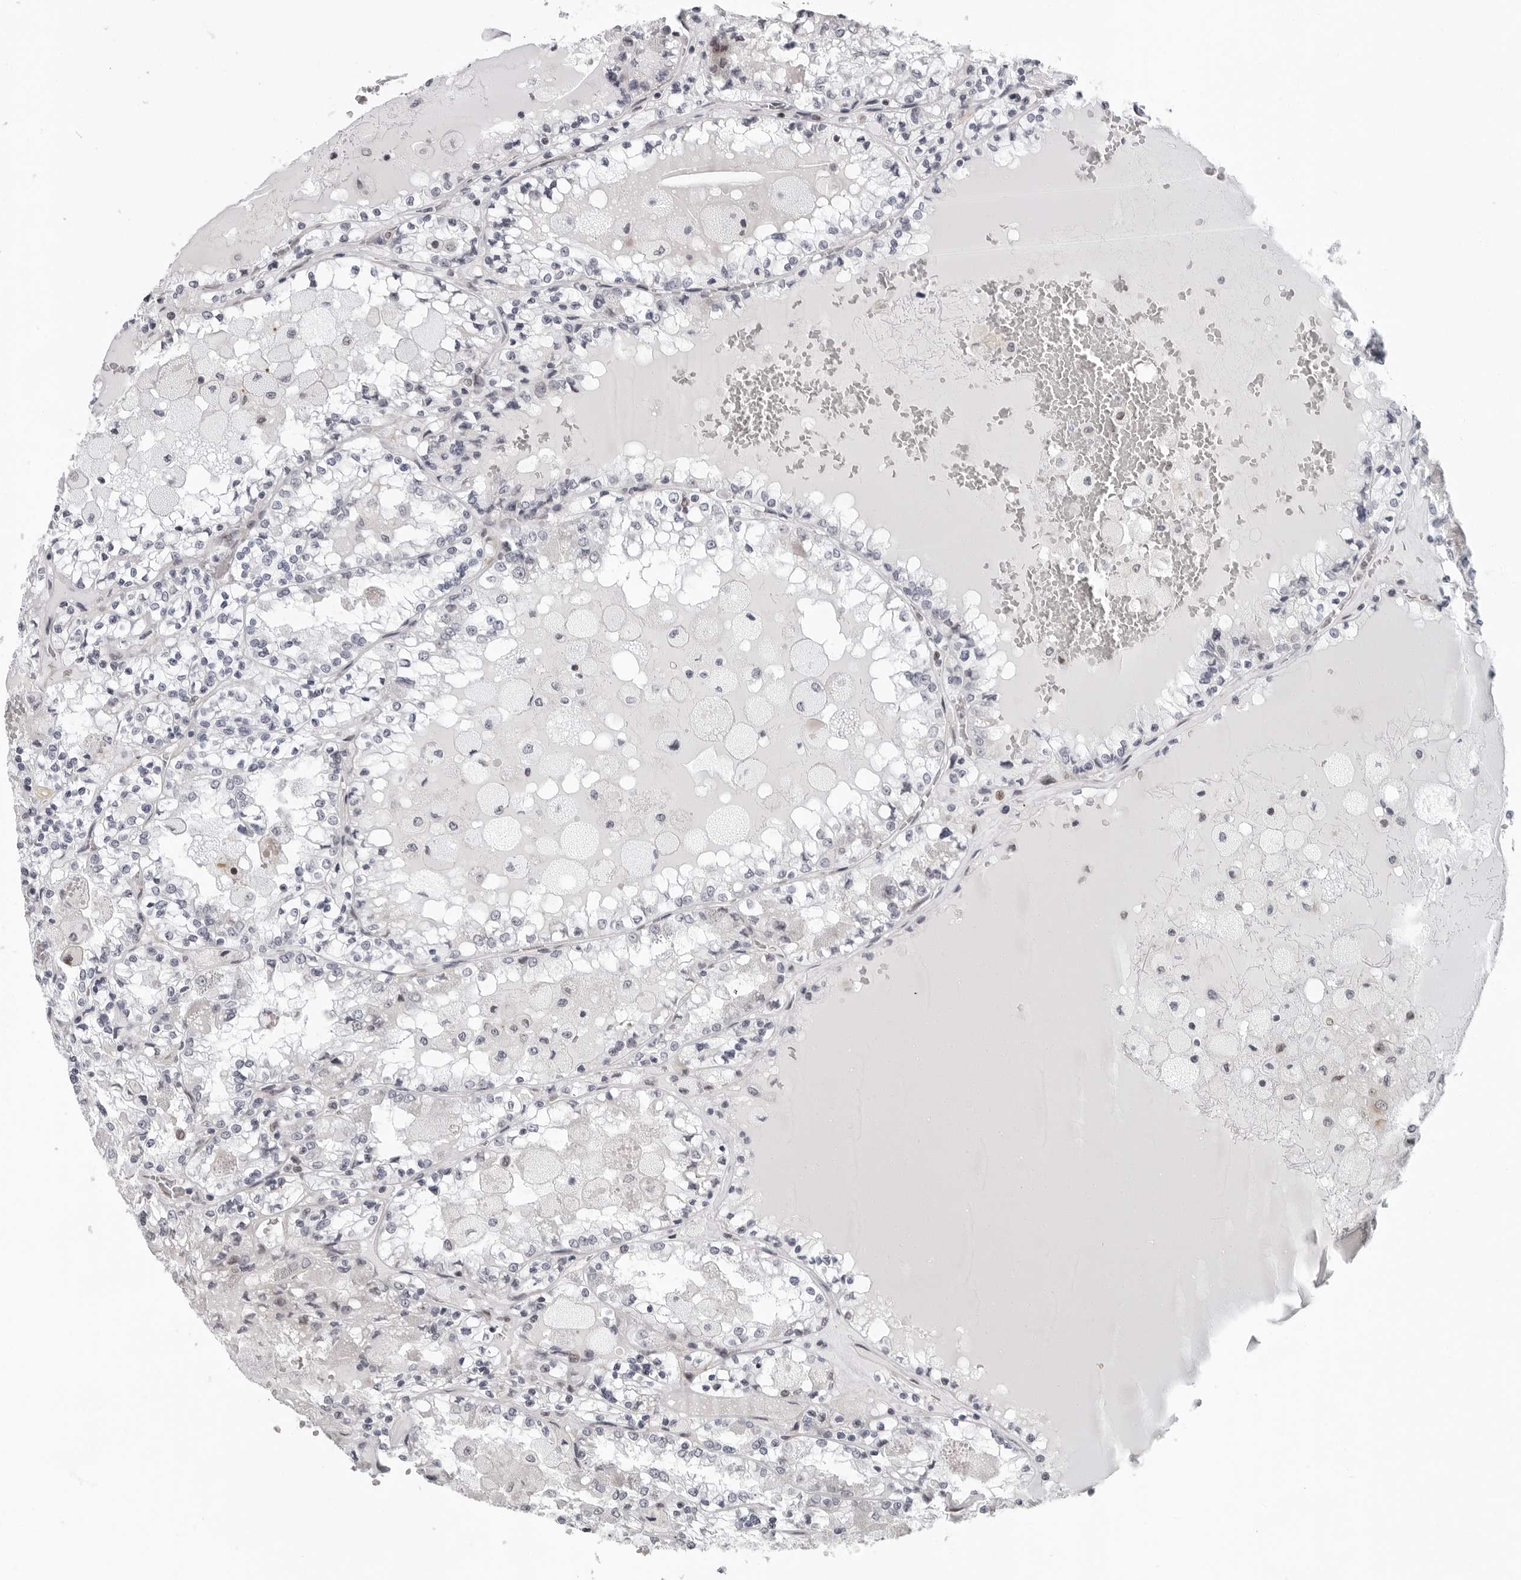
{"staining": {"intensity": "negative", "quantity": "none", "location": "none"}, "tissue": "renal cancer", "cell_type": "Tumor cells", "image_type": "cancer", "snomed": [{"axis": "morphology", "description": "Adenocarcinoma, NOS"}, {"axis": "topography", "description": "Kidney"}], "caption": "Immunohistochemical staining of human renal cancer (adenocarcinoma) reveals no significant positivity in tumor cells.", "gene": "PIP4K2C", "patient": {"sex": "female", "age": 56}}